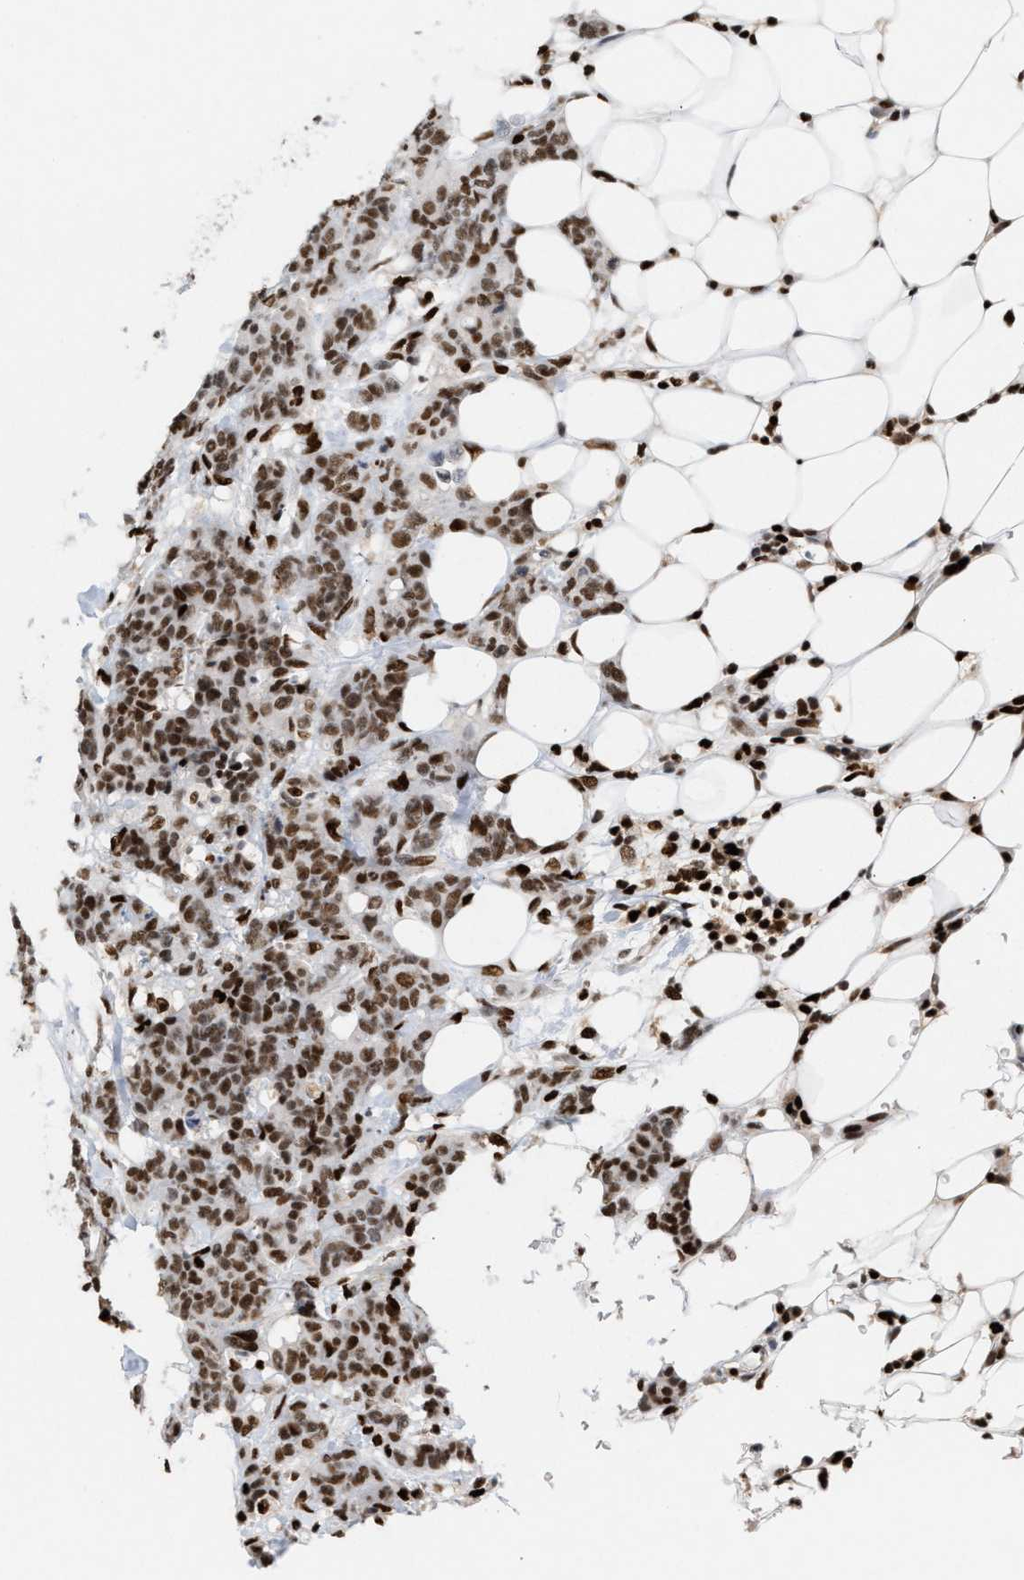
{"staining": {"intensity": "moderate", "quantity": ">75%", "location": "nuclear"}, "tissue": "breast cancer", "cell_type": "Tumor cells", "image_type": "cancer", "snomed": [{"axis": "morphology", "description": "Normal tissue, NOS"}, {"axis": "morphology", "description": "Duct carcinoma"}, {"axis": "topography", "description": "Breast"}], "caption": "Immunohistochemistry (IHC) (DAB (3,3'-diaminobenzidine)) staining of human breast cancer exhibits moderate nuclear protein staining in about >75% of tumor cells. (brown staining indicates protein expression, while blue staining denotes nuclei).", "gene": "RNASEK-C17orf49", "patient": {"sex": "female", "age": 40}}